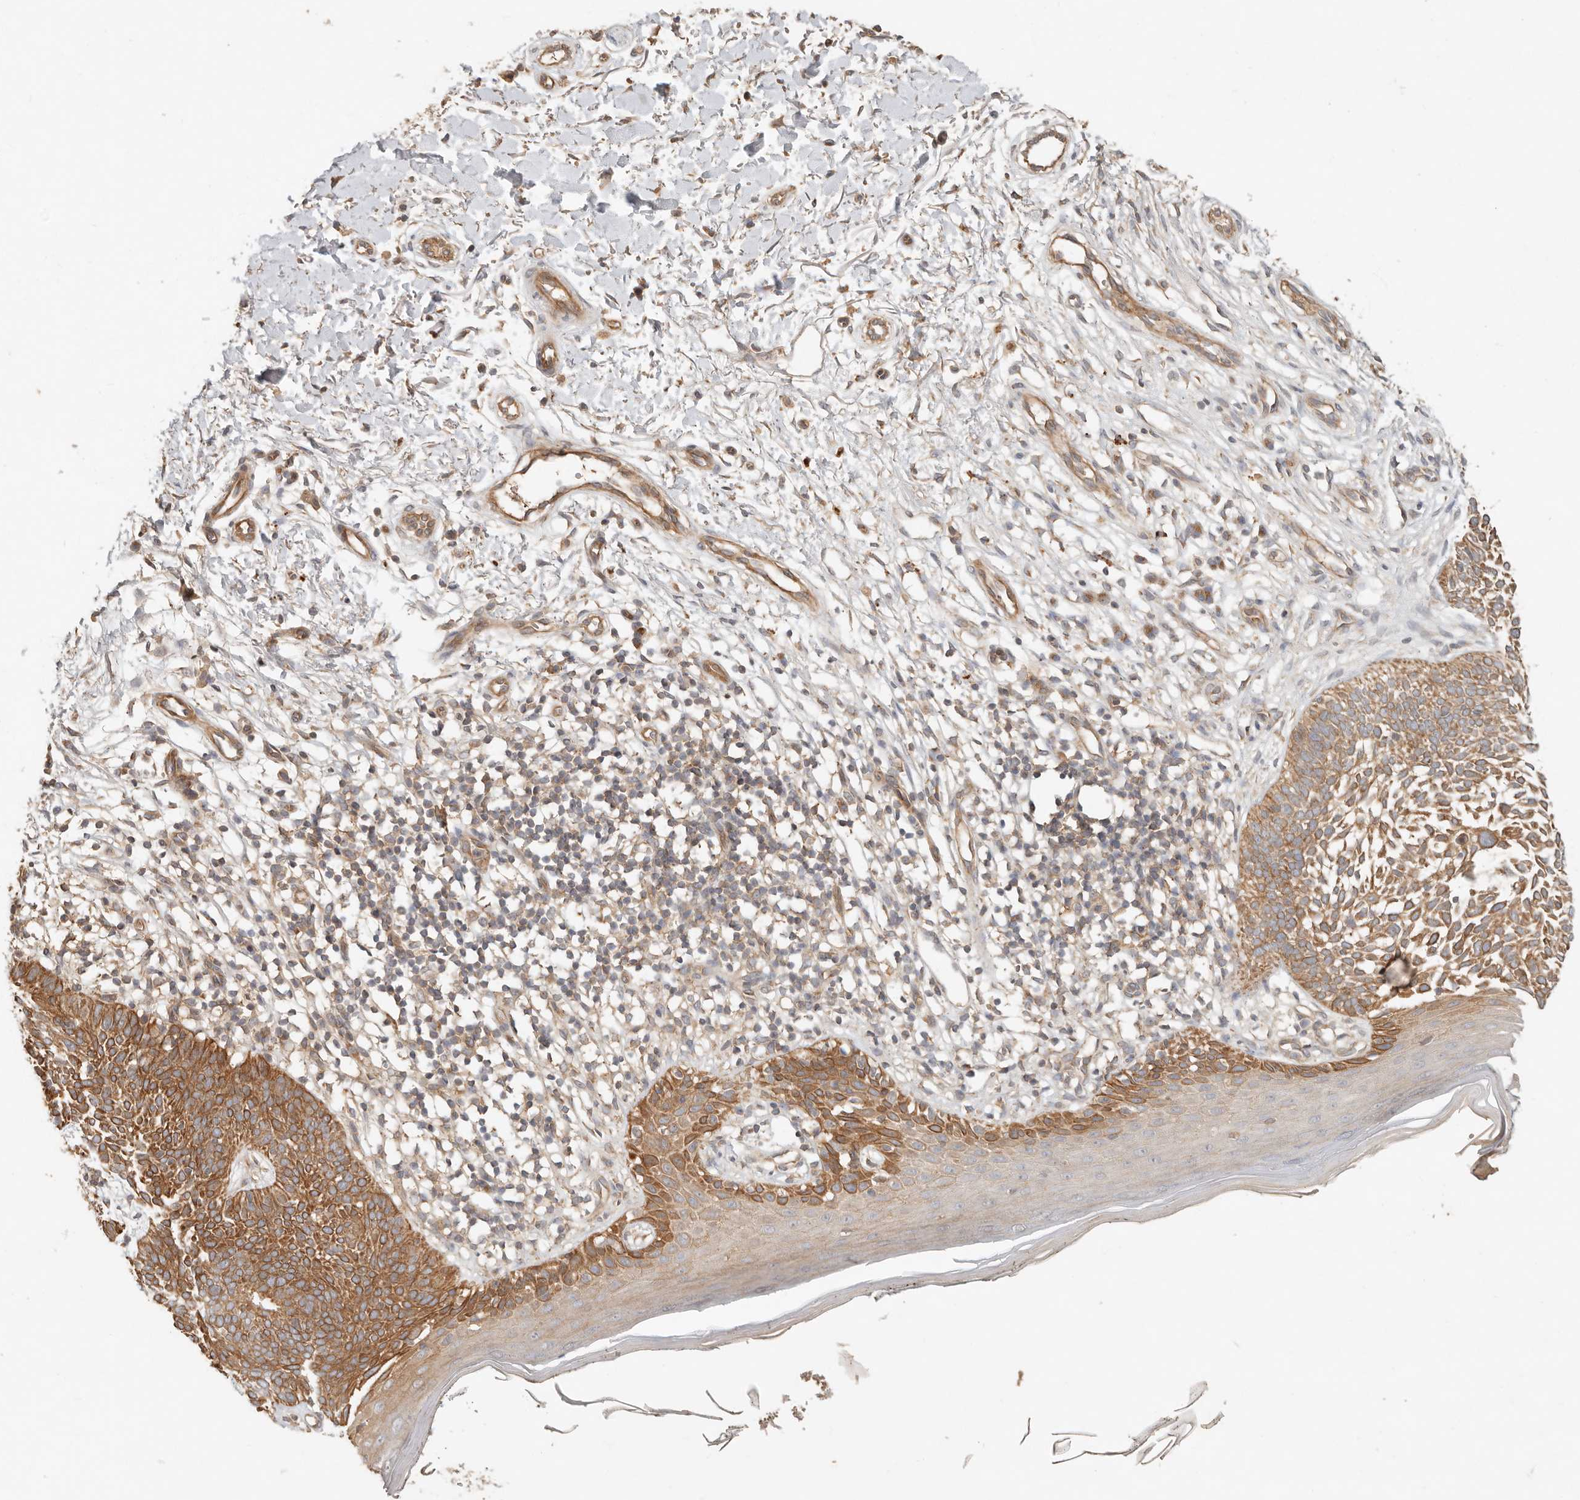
{"staining": {"intensity": "moderate", "quantity": ">75%", "location": "cytoplasmic/membranous"}, "tissue": "skin cancer", "cell_type": "Tumor cells", "image_type": "cancer", "snomed": [{"axis": "morphology", "description": "Basal cell carcinoma"}, {"axis": "topography", "description": "Skin"}], "caption": "The histopathology image reveals staining of skin cancer (basal cell carcinoma), revealing moderate cytoplasmic/membranous protein positivity (brown color) within tumor cells.", "gene": "HECTD3", "patient": {"sex": "female", "age": 64}}